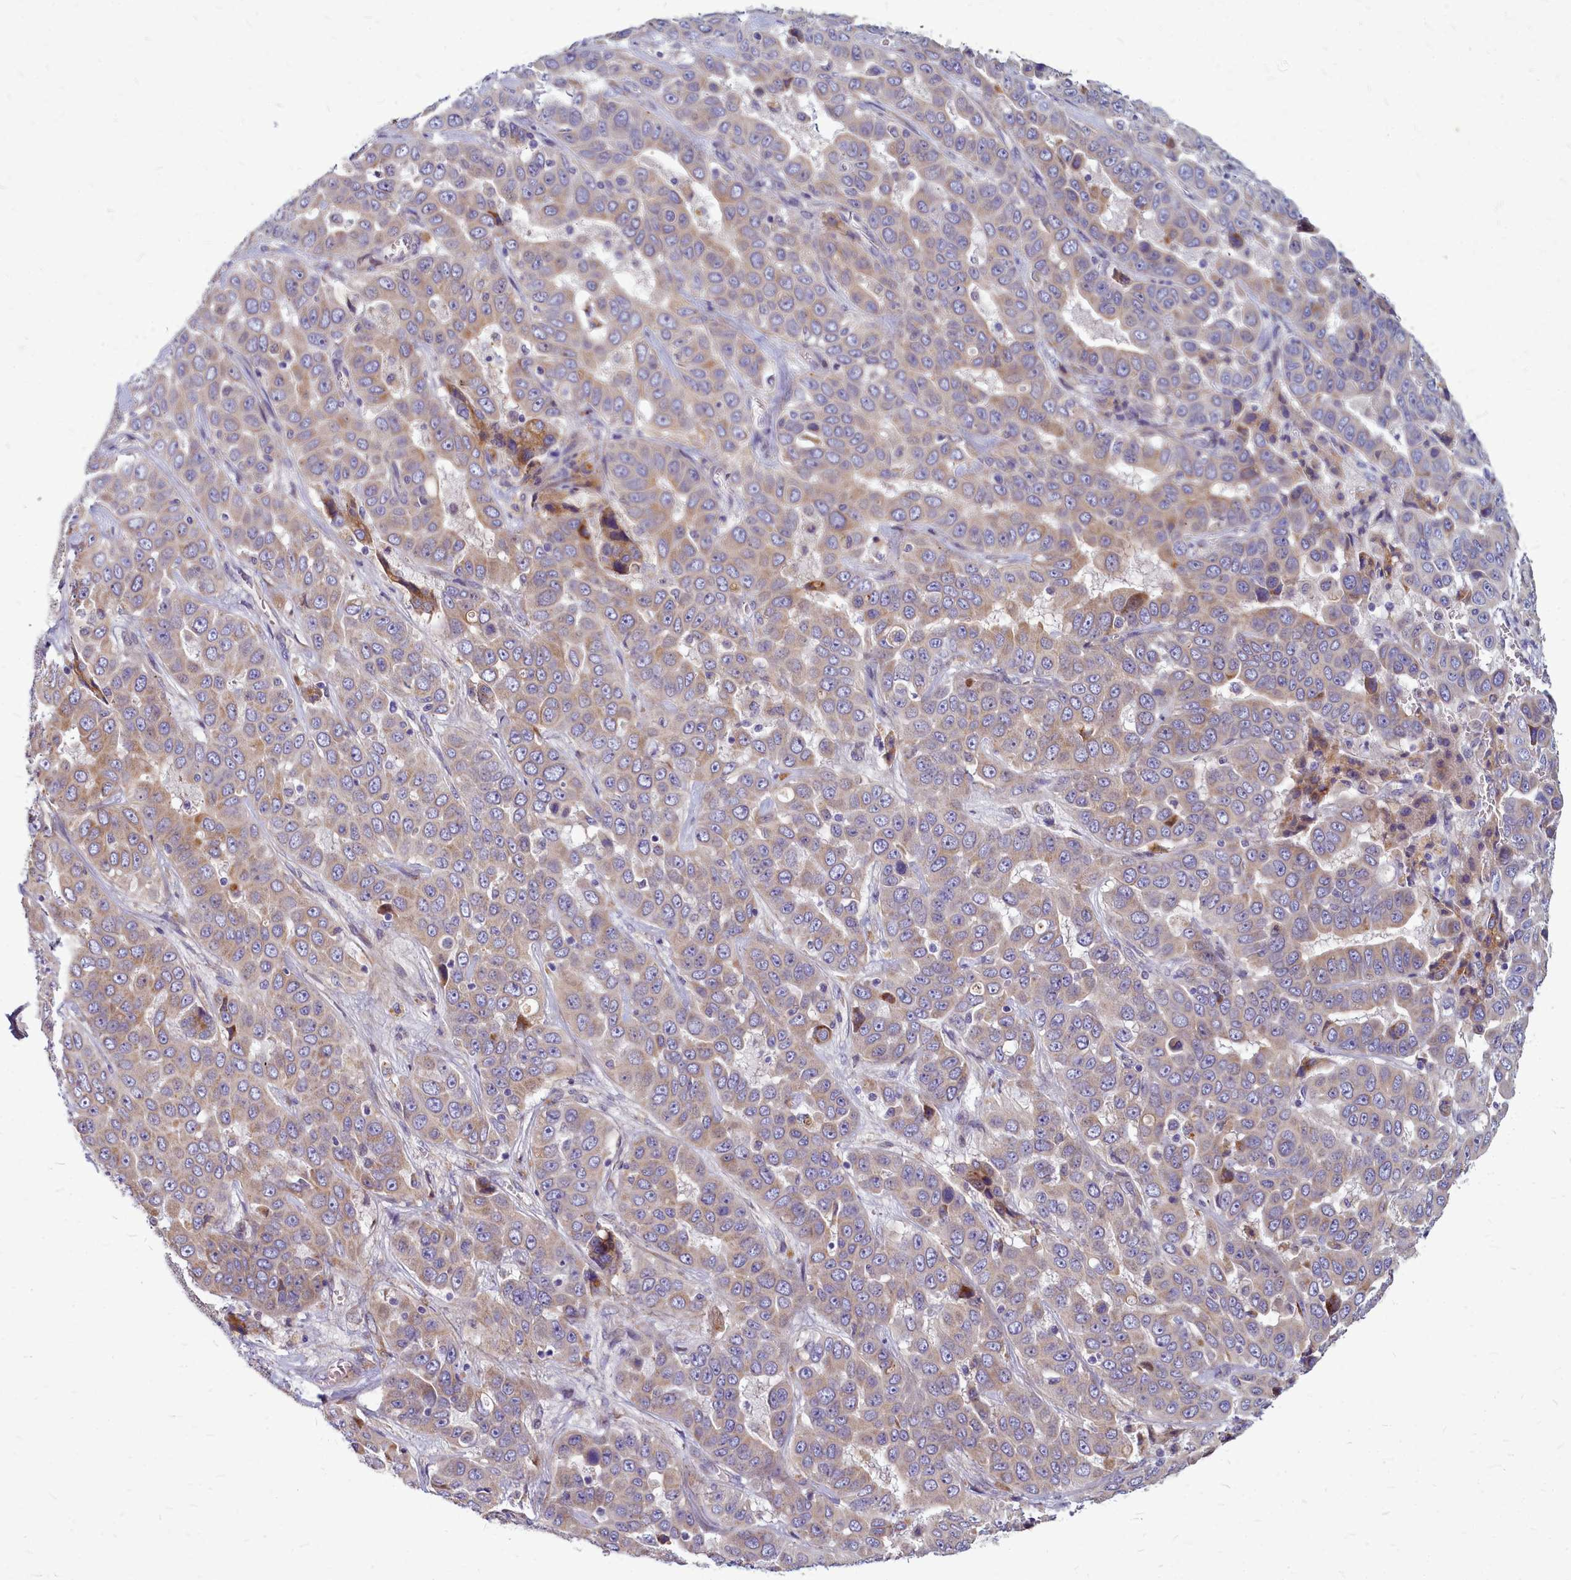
{"staining": {"intensity": "weak", "quantity": ">75%", "location": "cytoplasmic/membranous"}, "tissue": "liver cancer", "cell_type": "Tumor cells", "image_type": "cancer", "snomed": [{"axis": "morphology", "description": "Cholangiocarcinoma"}, {"axis": "topography", "description": "Liver"}], "caption": "Immunohistochemistry histopathology image of neoplastic tissue: liver cancer stained using IHC displays low levels of weak protein expression localized specifically in the cytoplasmic/membranous of tumor cells, appearing as a cytoplasmic/membranous brown color.", "gene": "SMPD4", "patient": {"sex": "female", "age": 52}}